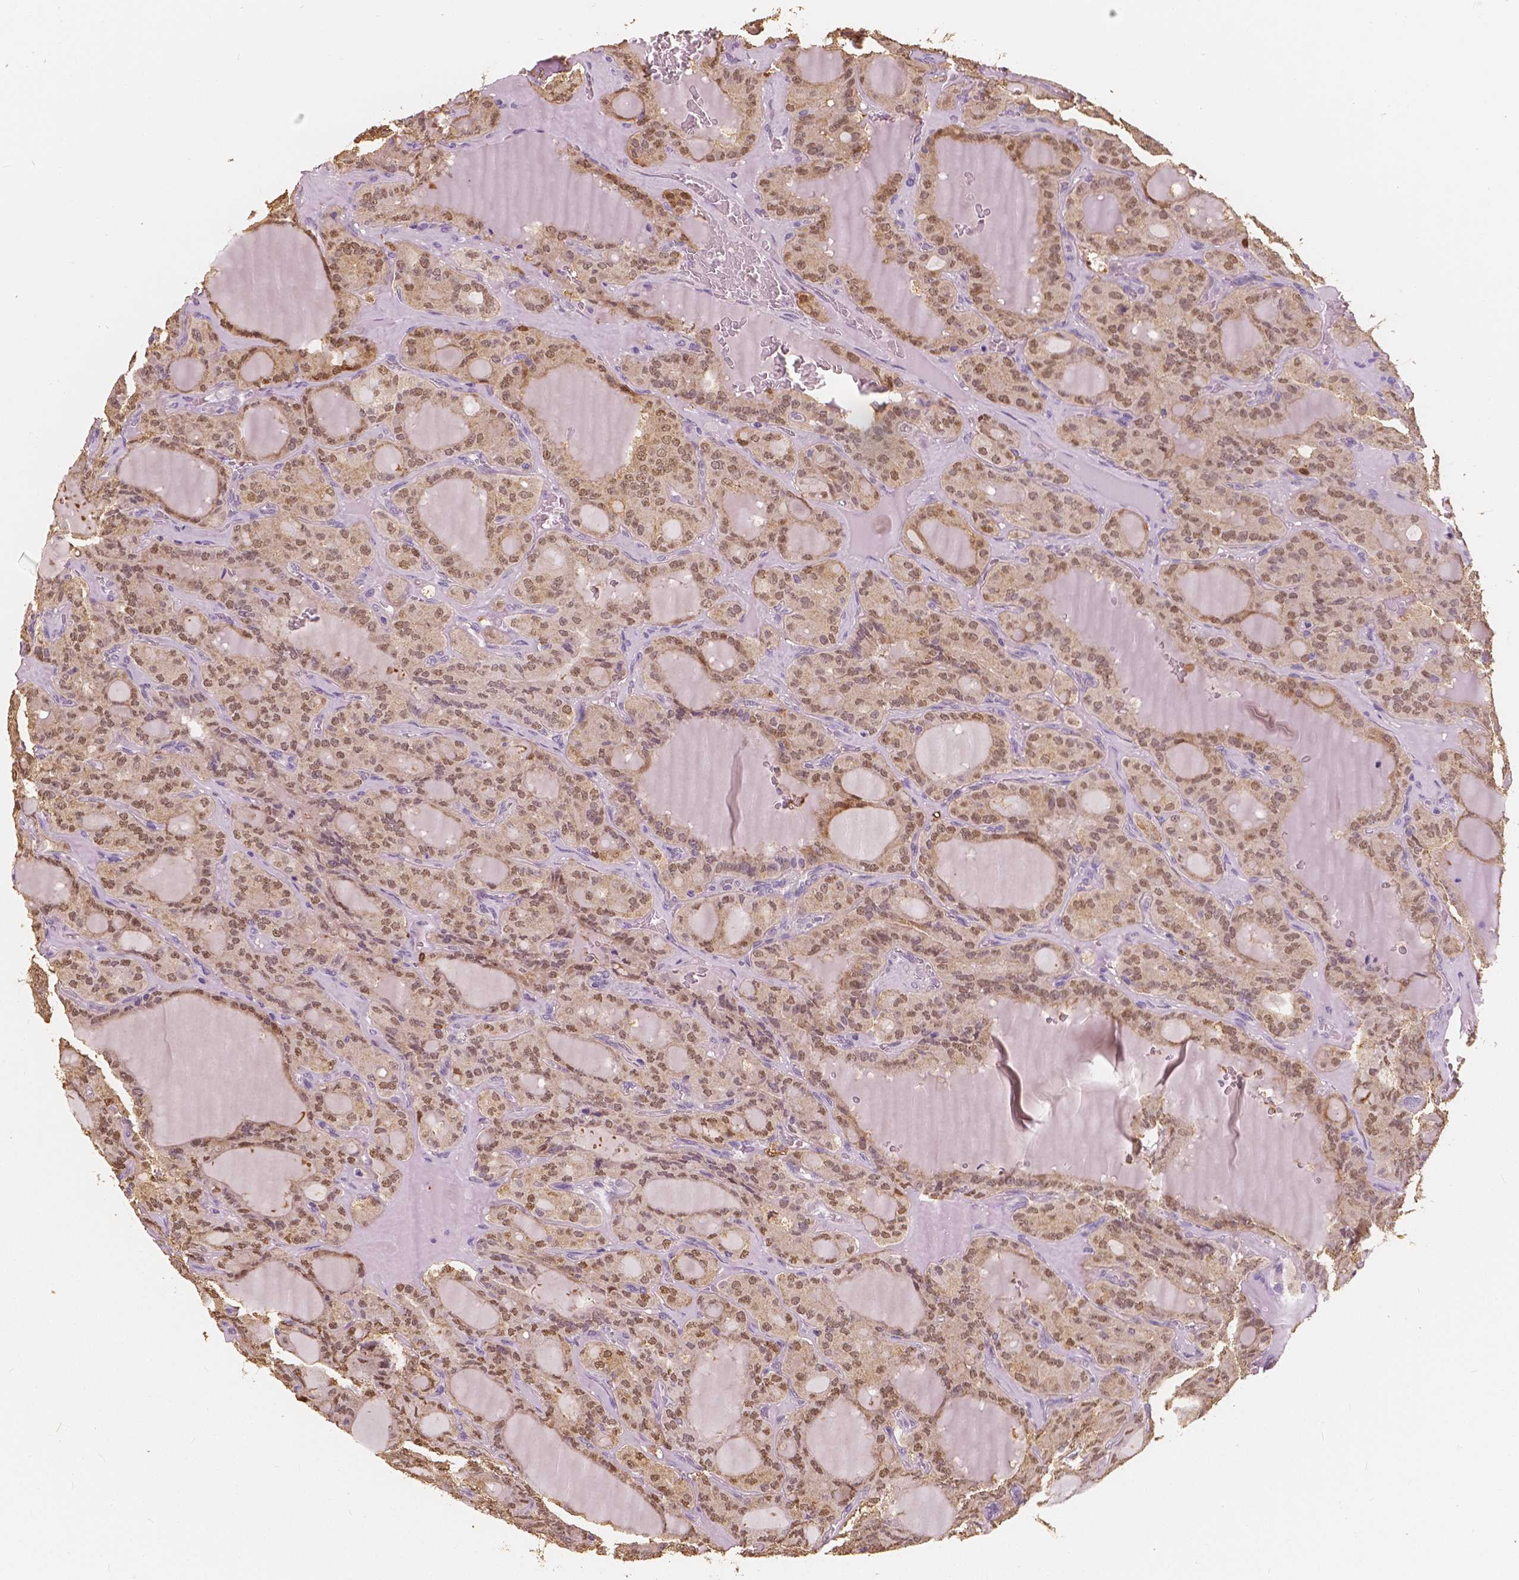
{"staining": {"intensity": "moderate", "quantity": ">75%", "location": "cytoplasmic/membranous,nuclear"}, "tissue": "thyroid cancer", "cell_type": "Tumor cells", "image_type": "cancer", "snomed": [{"axis": "morphology", "description": "Papillary adenocarcinoma, NOS"}, {"axis": "topography", "description": "Thyroid gland"}], "caption": "Immunohistochemical staining of human thyroid cancer (papillary adenocarcinoma) demonstrates medium levels of moderate cytoplasmic/membranous and nuclear protein staining in about >75% of tumor cells.", "gene": "SAT2", "patient": {"sex": "male", "age": 87}}